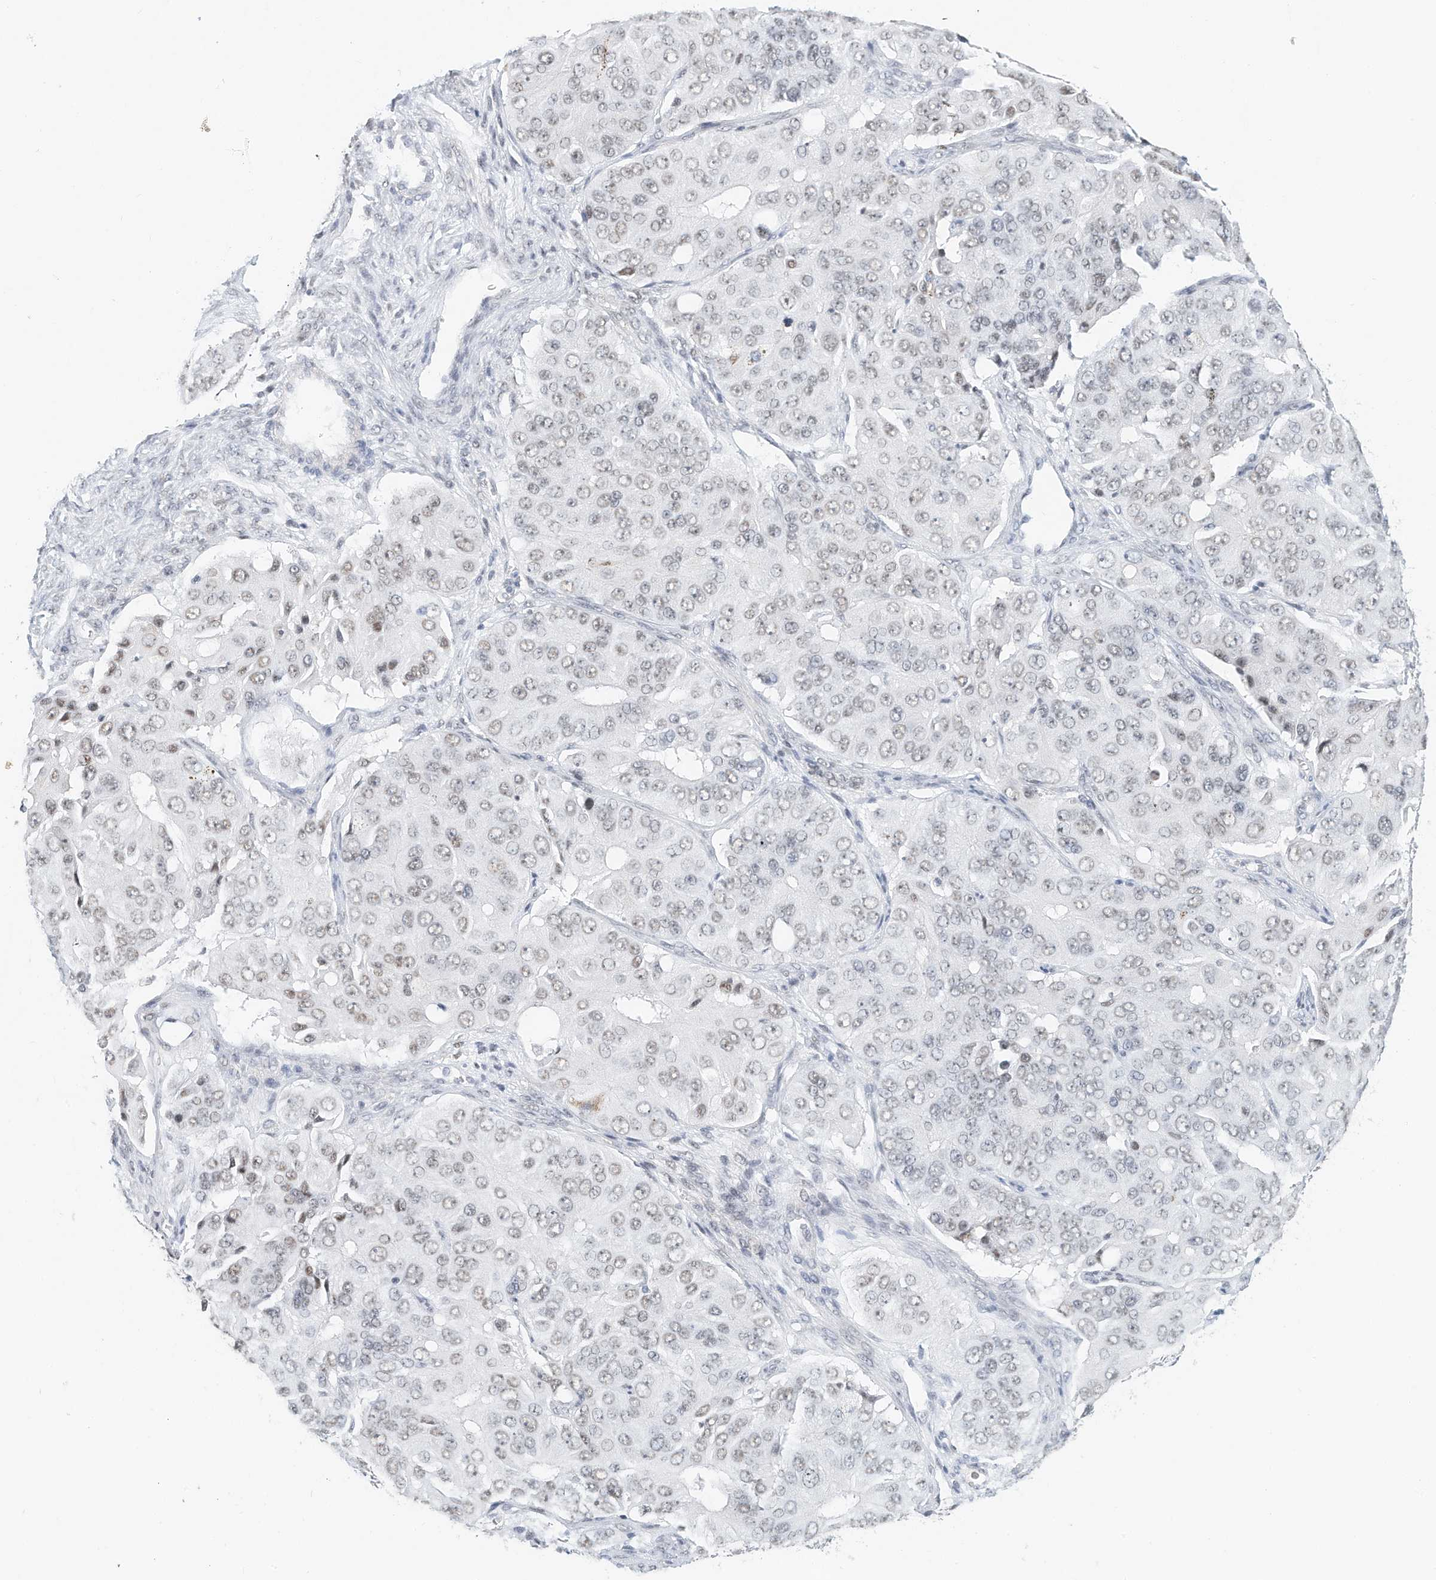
{"staining": {"intensity": "negative", "quantity": "none", "location": "none"}, "tissue": "ovarian cancer", "cell_type": "Tumor cells", "image_type": "cancer", "snomed": [{"axis": "morphology", "description": "Carcinoma, endometroid"}, {"axis": "topography", "description": "Ovary"}], "caption": "Endometroid carcinoma (ovarian) was stained to show a protein in brown. There is no significant positivity in tumor cells. The staining was performed using DAB (3,3'-diaminobenzidine) to visualize the protein expression in brown, while the nuclei were stained in blue with hematoxylin (Magnification: 20x).", "gene": "ARHGAP28", "patient": {"sex": "female", "age": 51}}